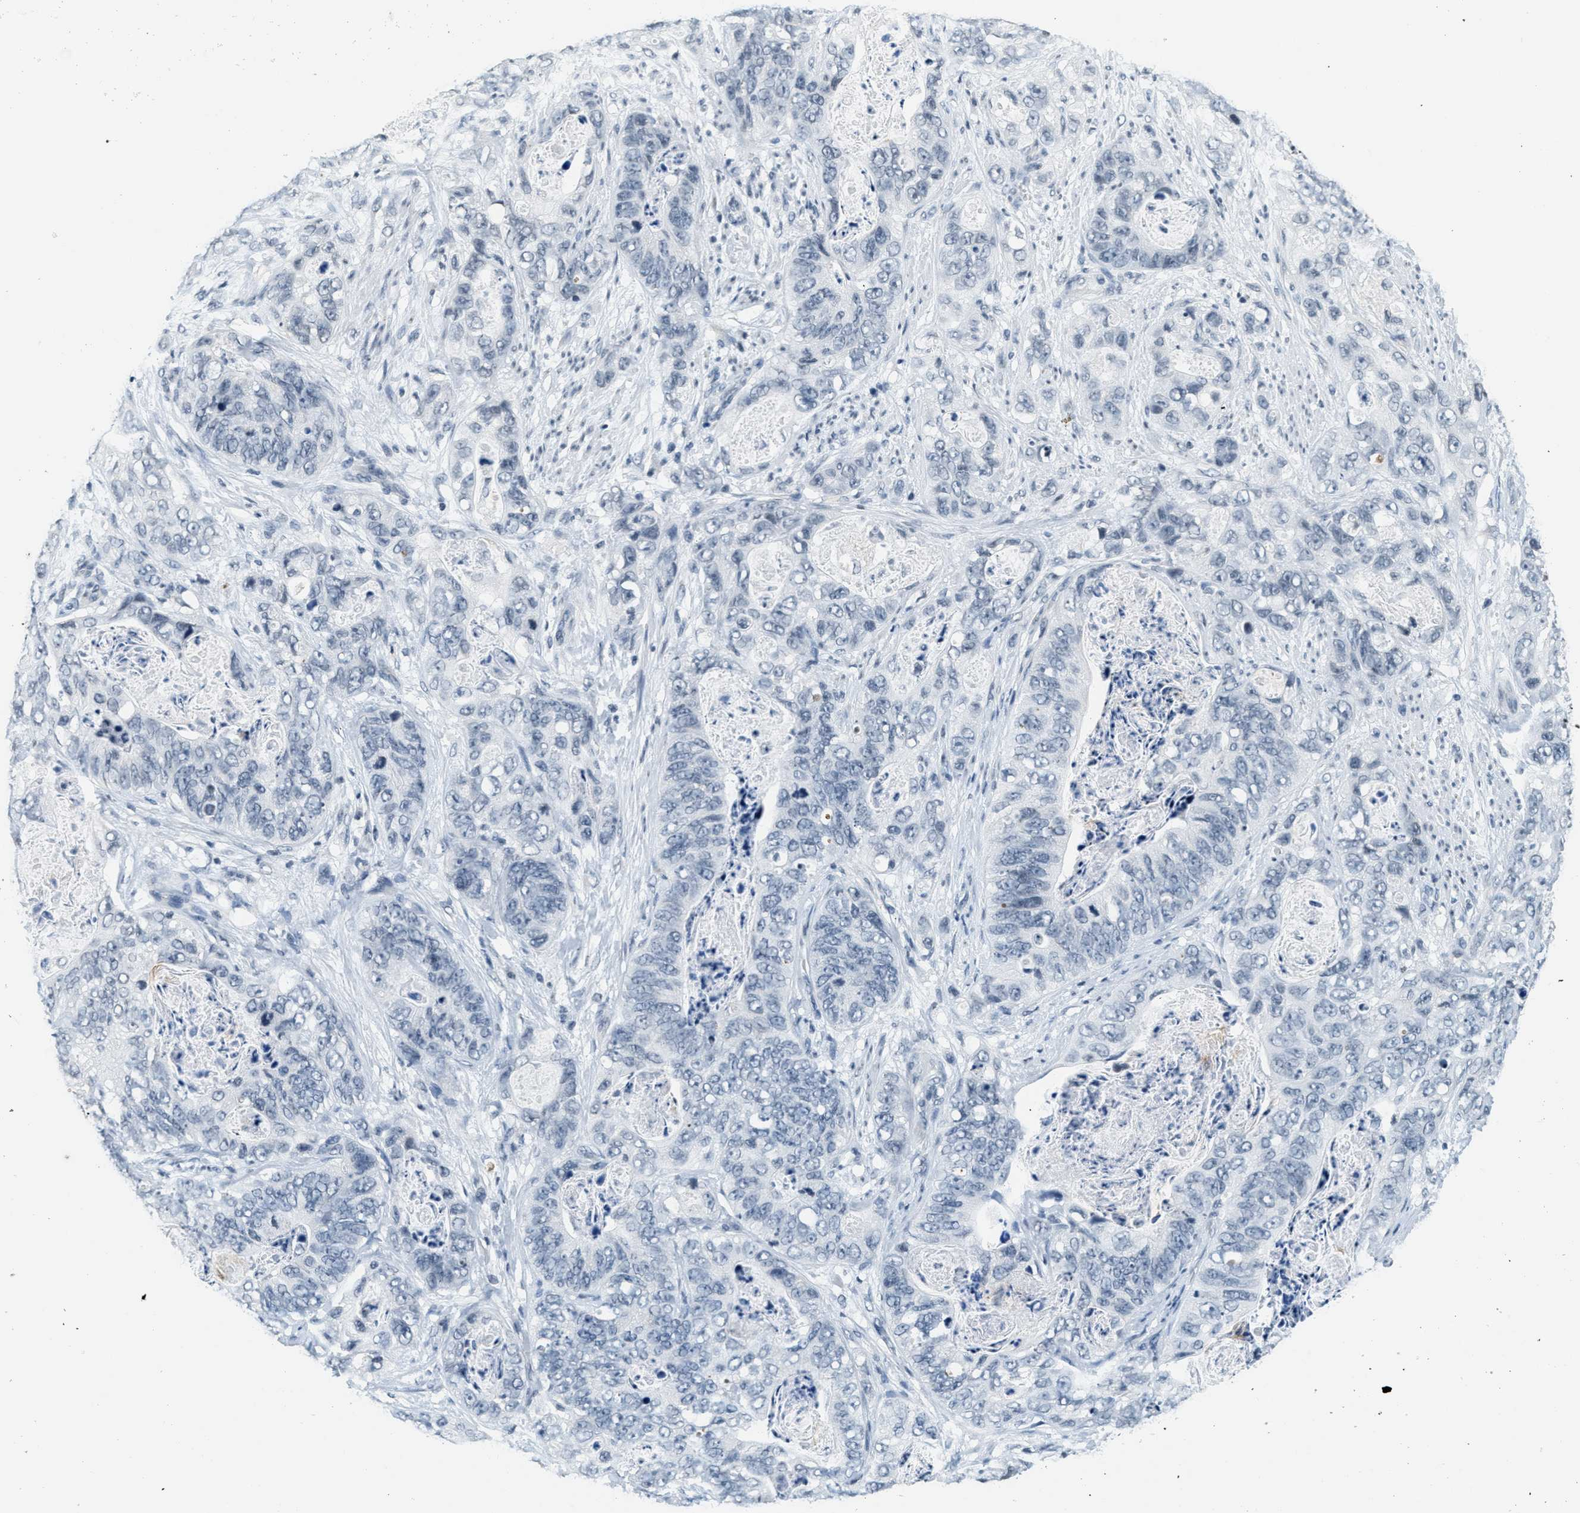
{"staining": {"intensity": "negative", "quantity": "none", "location": "none"}, "tissue": "stomach cancer", "cell_type": "Tumor cells", "image_type": "cancer", "snomed": [{"axis": "morphology", "description": "Adenocarcinoma, NOS"}, {"axis": "topography", "description": "Stomach"}], "caption": "This is a micrograph of immunohistochemistry (IHC) staining of stomach cancer, which shows no staining in tumor cells. (DAB IHC with hematoxylin counter stain).", "gene": "CA4", "patient": {"sex": "female", "age": 89}}